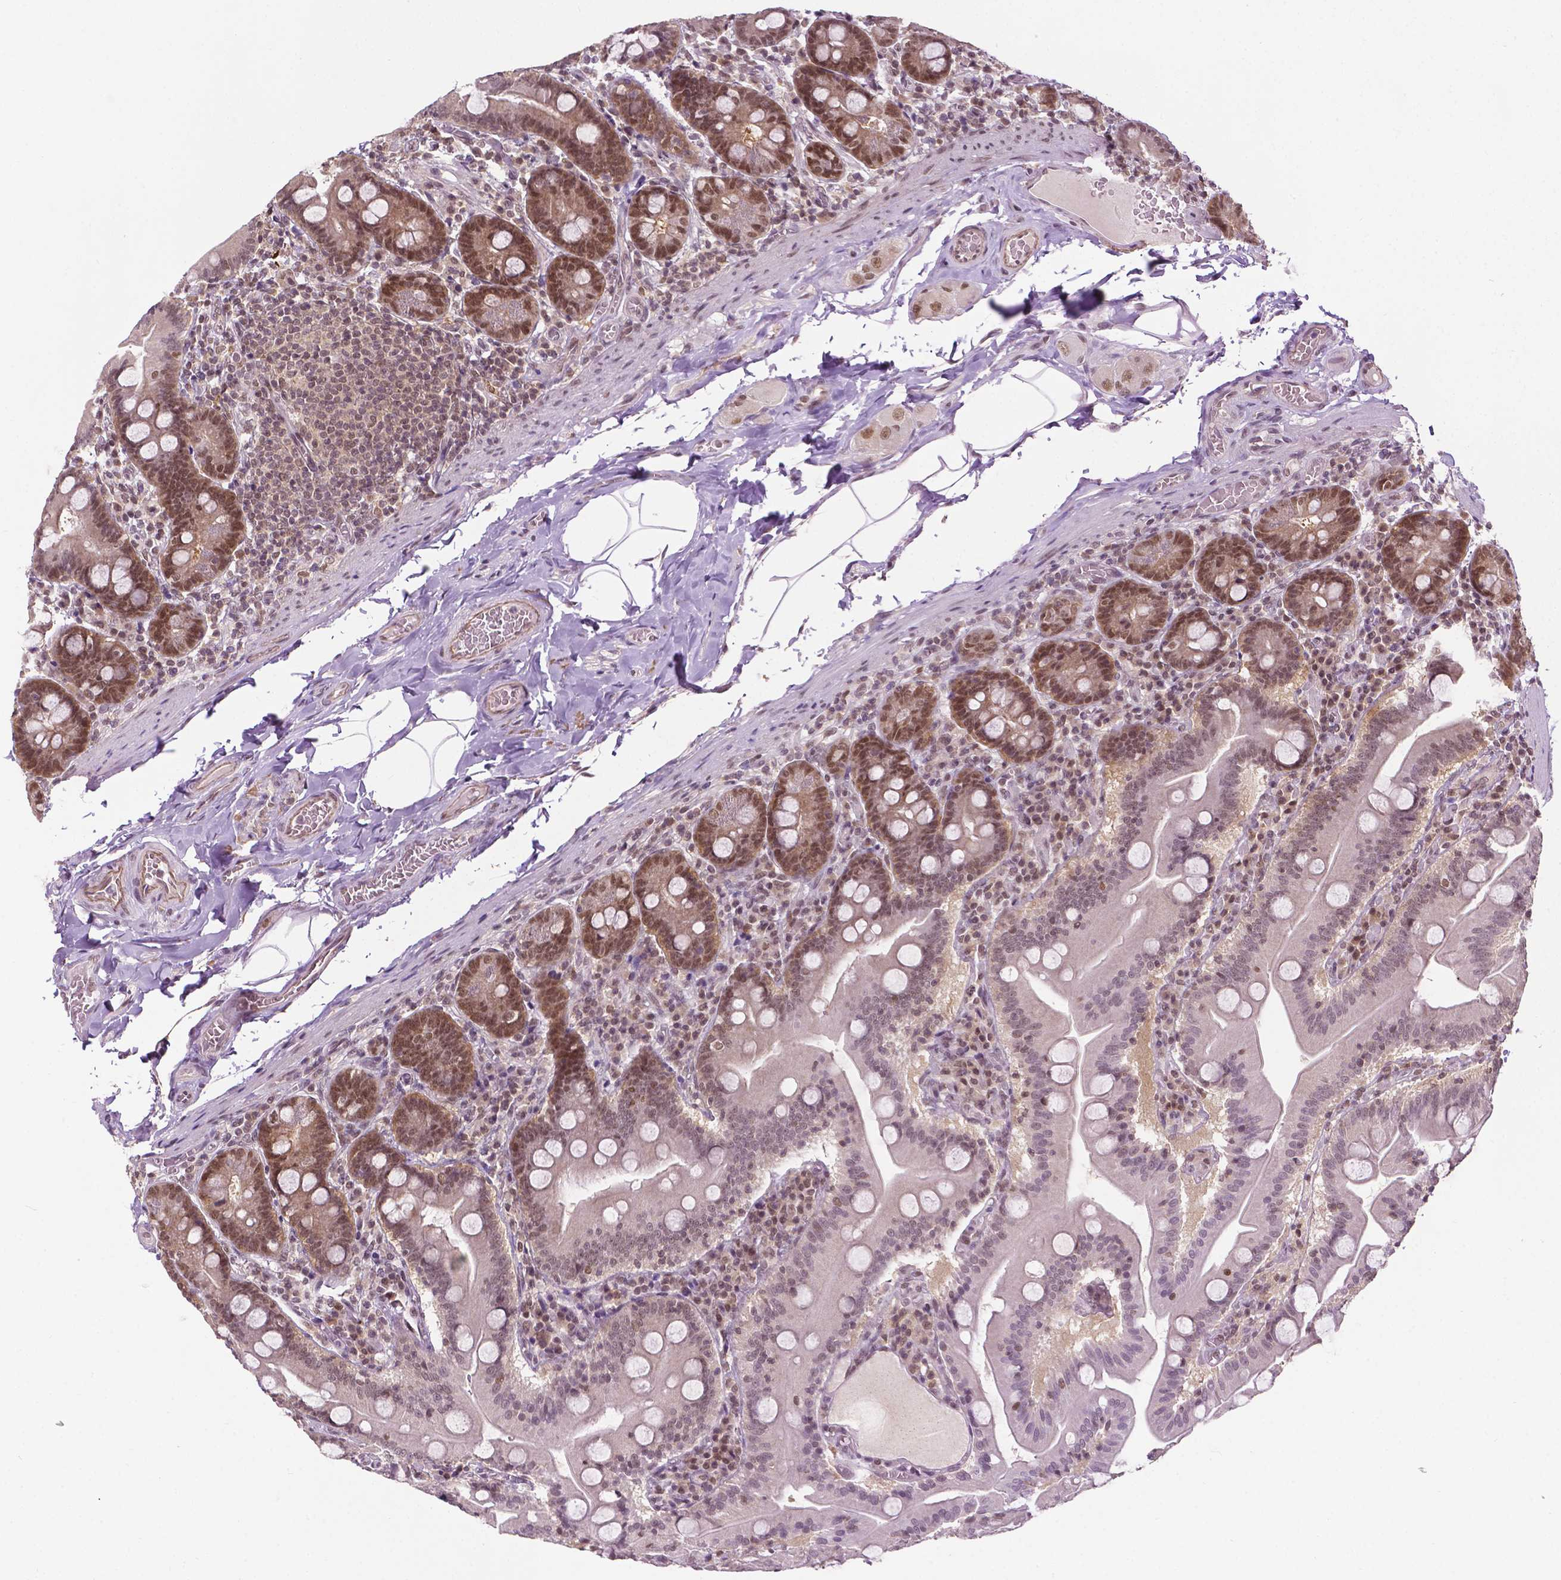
{"staining": {"intensity": "moderate", "quantity": "25%-75%", "location": "nuclear"}, "tissue": "small intestine", "cell_type": "Glandular cells", "image_type": "normal", "snomed": [{"axis": "morphology", "description": "Normal tissue, NOS"}, {"axis": "topography", "description": "Small intestine"}], "caption": "Protein staining of unremarkable small intestine shows moderate nuclear positivity in approximately 25%-75% of glandular cells.", "gene": "UBQLN4", "patient": {"sex": "male", "age": 37}}